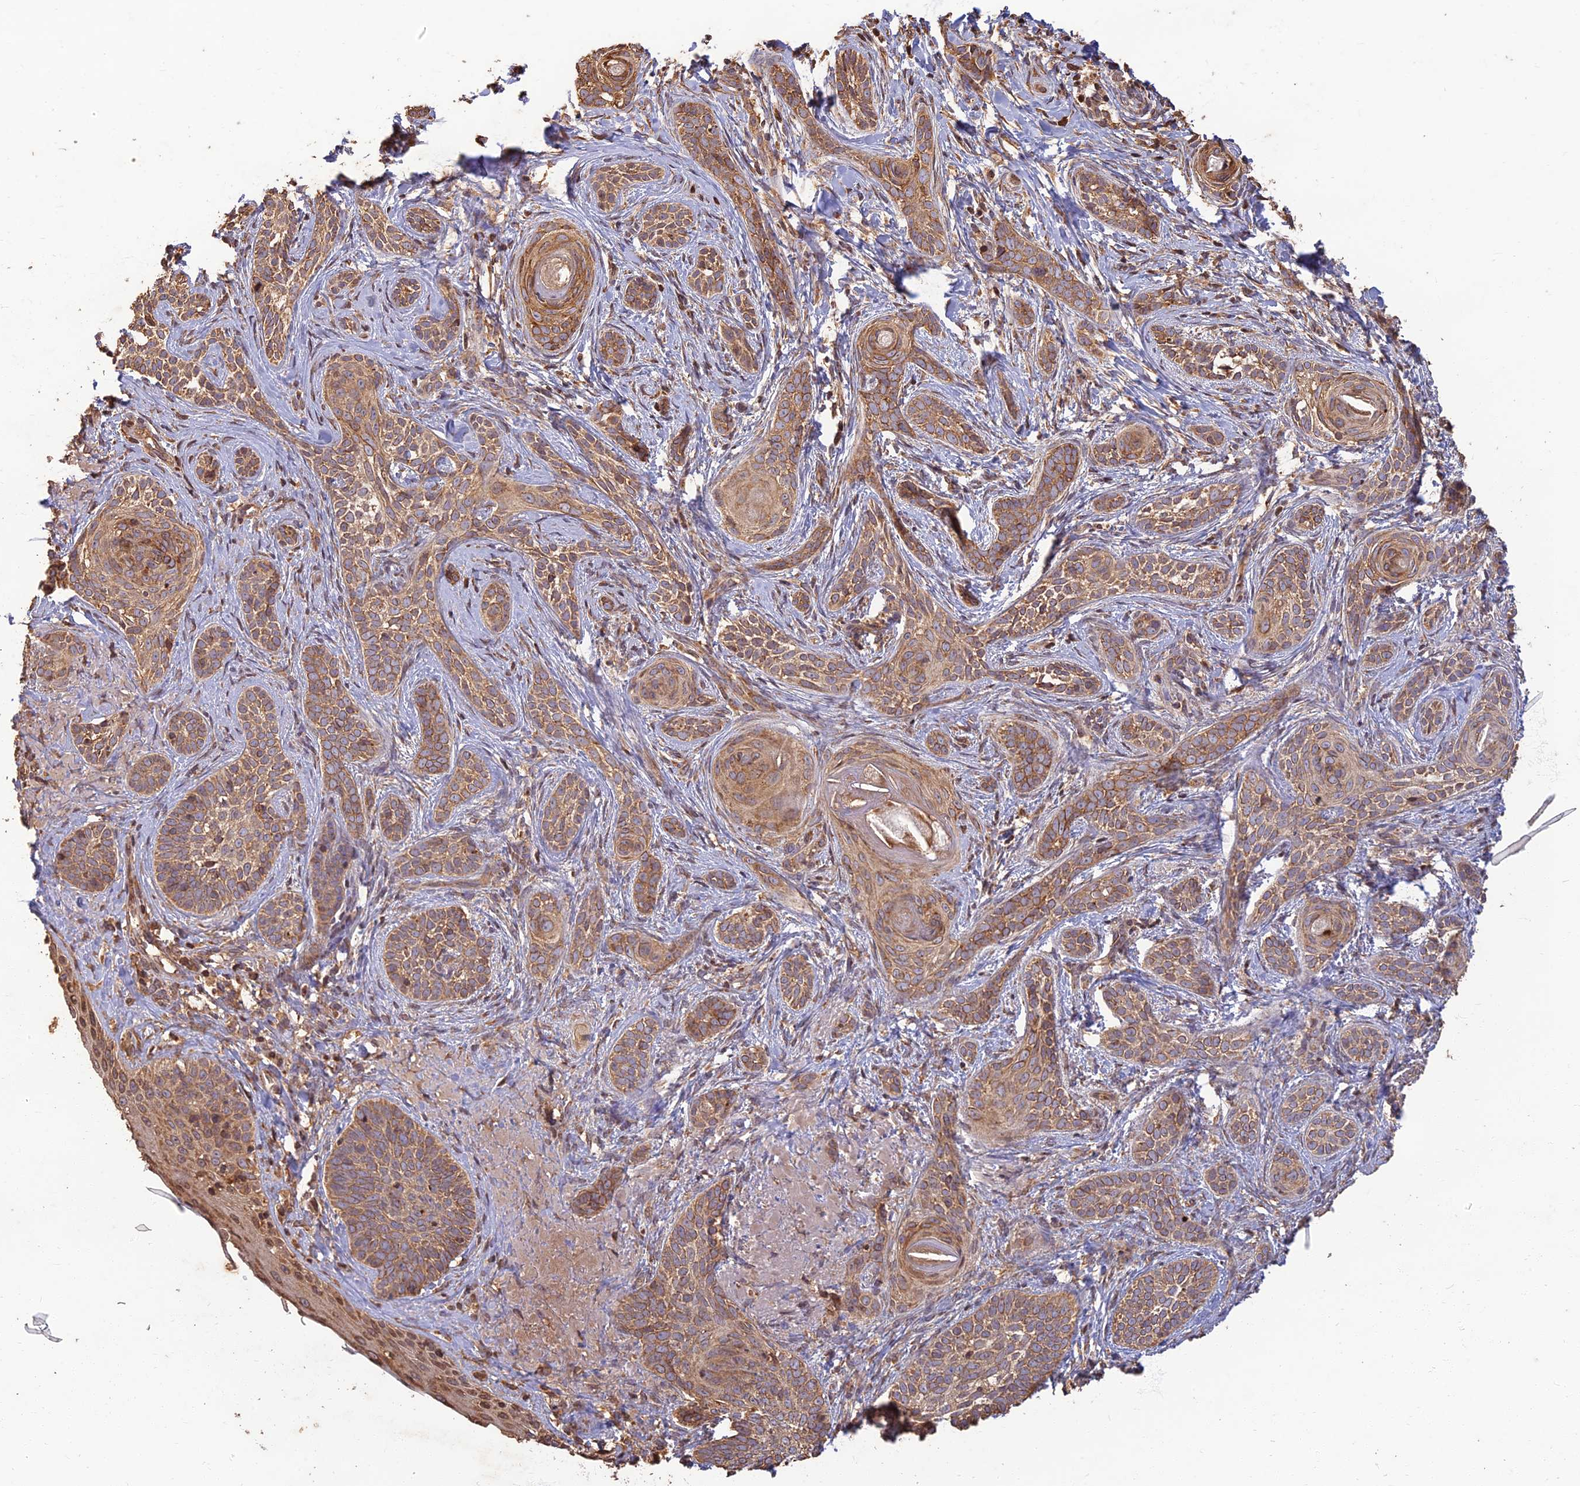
{"staining": {"intensity": "moderate", "quantity": ">75%", "location": "cytoplasmic/membranous"}, "tissue": "skin cancer", "cell_type": "Tumor cells", "image_type": "cancer", "snomed": [{"axis": "morphology", "description": "Basal cell carcinoma"}, {"axis": "topography", "description": "Skin"}], "caption": "Basal cell carcinoma (skin) stained for a protein exhibits moderate cytoplasmic/membranous positivity in tumor cells.", "gene": "CORO1C", "patient": {"sex": "male", "age": 71}}